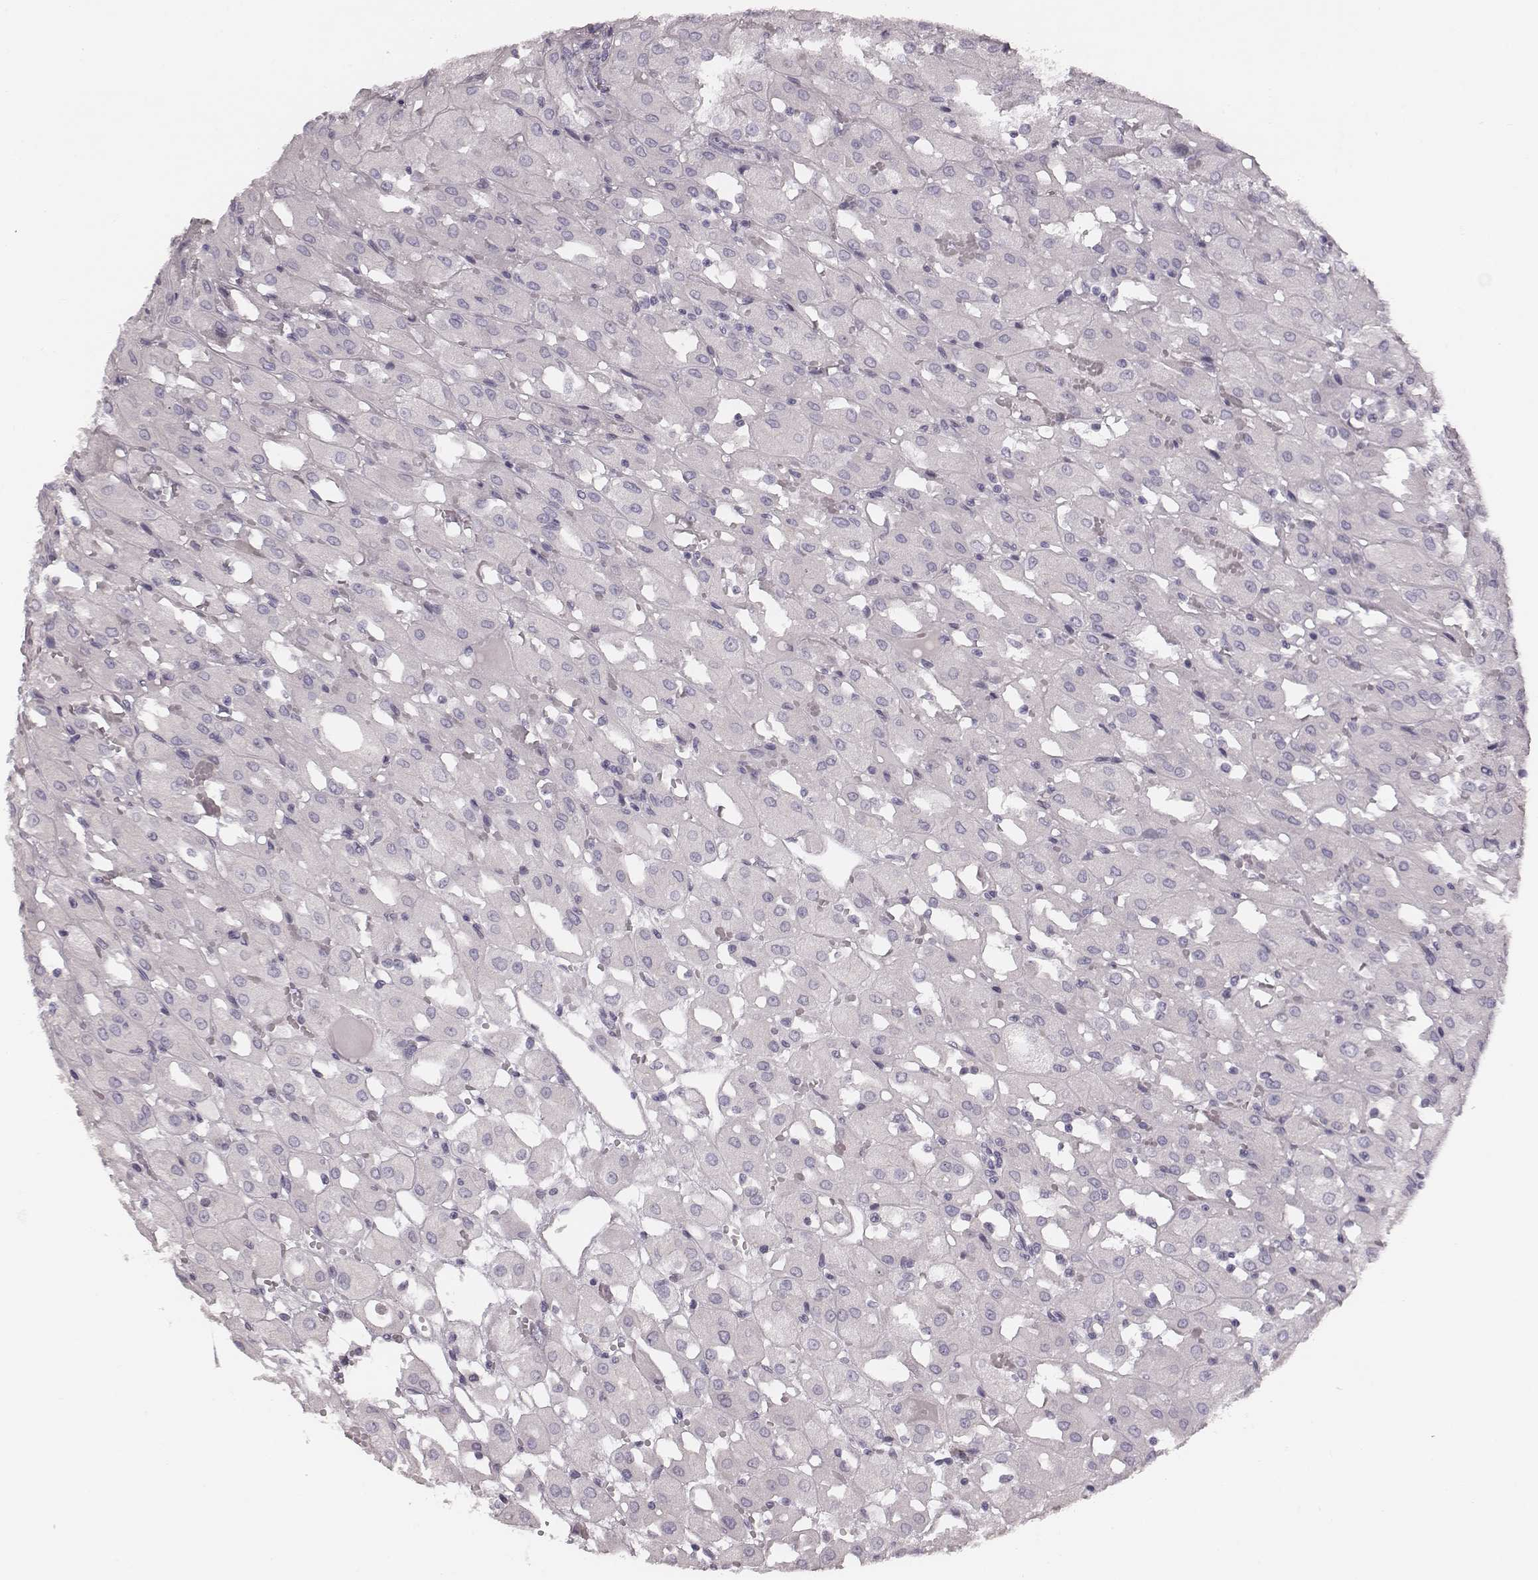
{"staining": {"intensity": "negative", "quantity": "none", "location": "none"}, "tissue": "renal cancer", "cell_type": "Tumor cells", "image_type": "cancer", "snomed": [{"axis": "morphology", "description": "Adenocarcinoma, NOS"}, {"axis": "topography", "description": "Kidney"}], "caption": "The micrograph exhibits no significant staining in tumor cells of renal cancer.", "gene": "SPA17", "patient": {"sex": "male", "age": 72}}